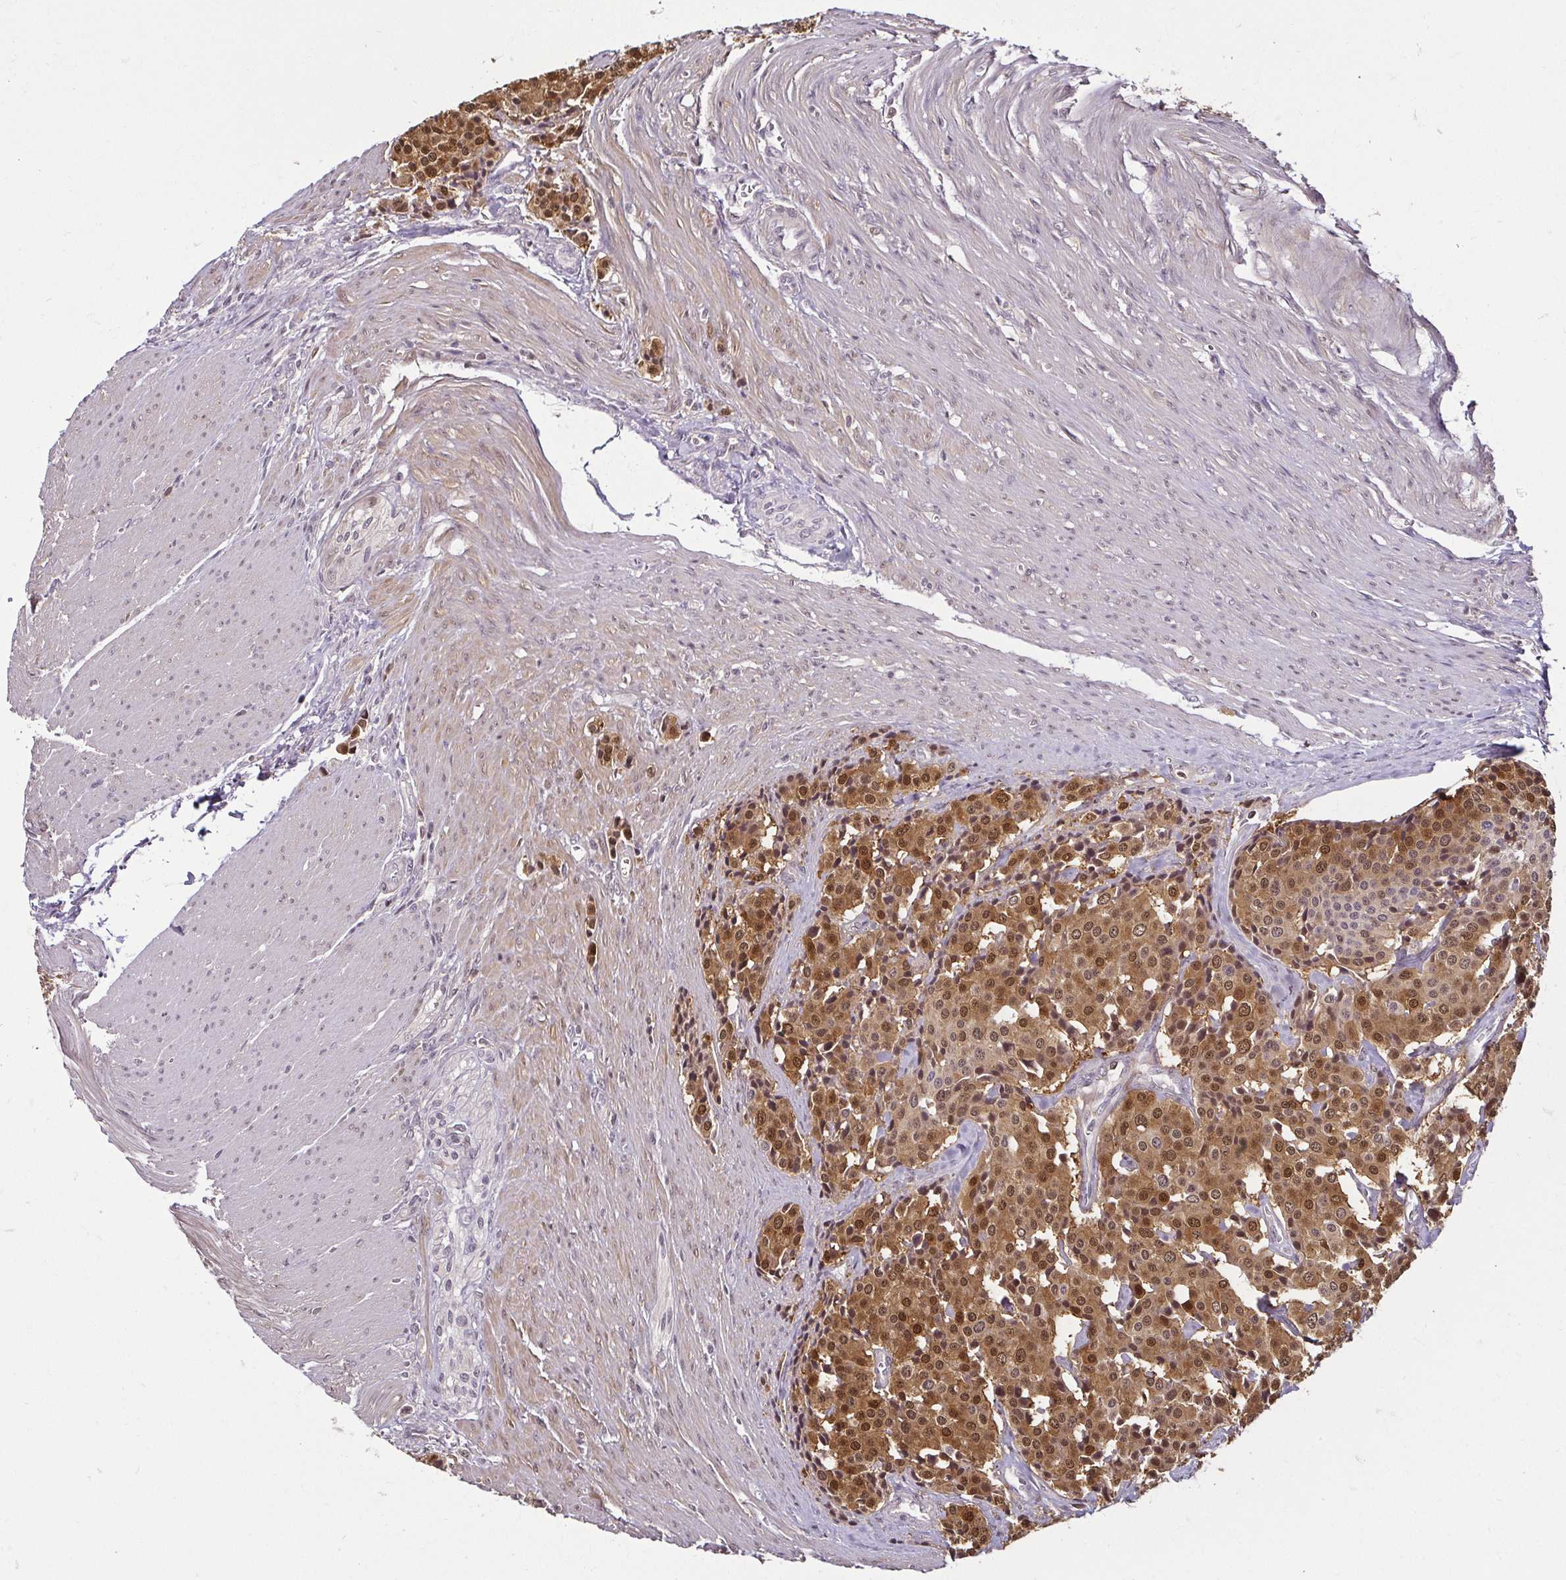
{"staining": {"intensity": "moderate", "quantity": ">75%", "location": "cytoplasmic/membranous,nuclear"}, "tissue": "carcinoid", "cell_type": "Tumor cells", "image_type": "cancer", "snomed": [{"axis": "morphology", "description": "Carcinoid, malignant, NOS"}, {"axis": "topography", "description": "Small intestine"}], "caption": "Immunohistochemistry of malignant carcinoid displays medium levels of moderate cytoplasmic/membranous and nuclear positivity in about >75% of tumor cells. (DAB IHC with brightfield microscopy, high magnification).", "gene": "HOPX", "patient": {"sex": "male", "age": 73}}